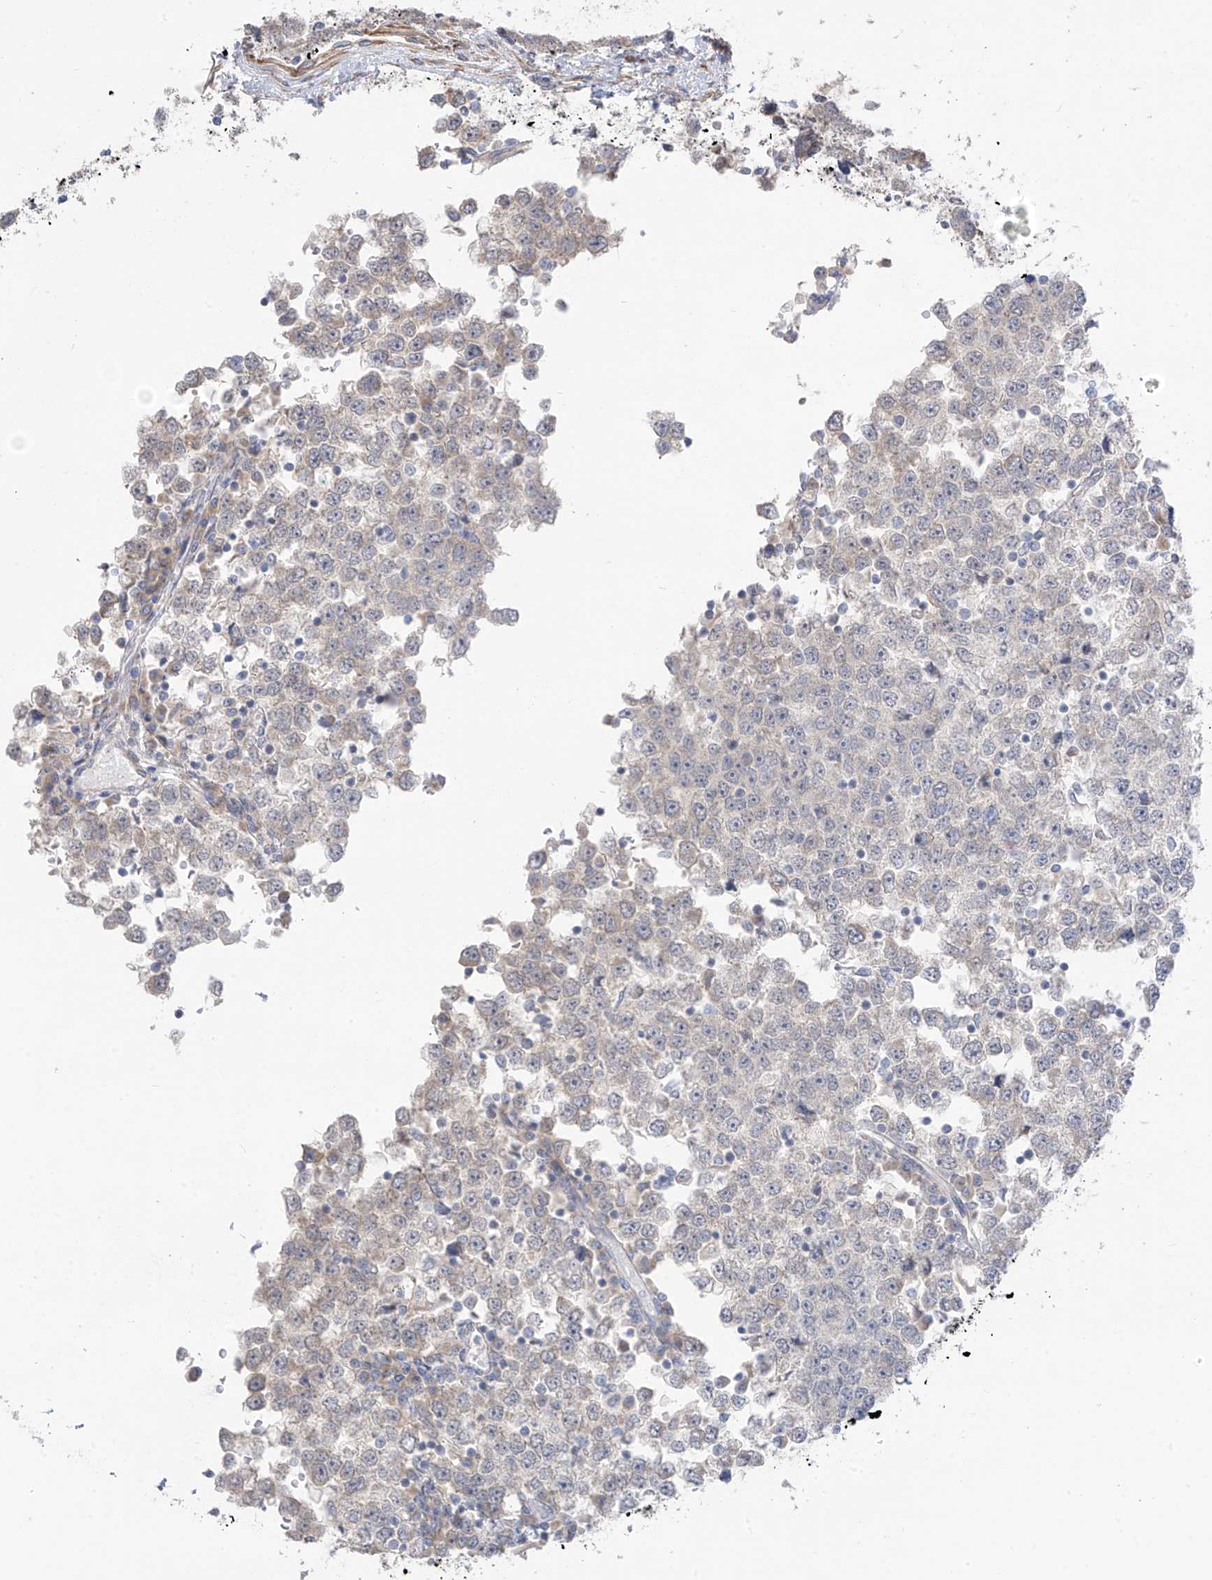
{"staining": {"intensity": "weak", "quantity": "<25%", "location": "cytoplasmic/membranous"}, "tissue": "testis cancer", "cell_type": "Tumor cells", "image_type": "cancer", "snomed": [{"axis": "morphology", "description": "Seminoma, NOS"}, {"axis": "topography", "description": "Testis"}], "caption": "High power microscopy micrograph of an immunohistochemistry micrograph of testis seminoma, revealing no significant expression in tumor cells. (DAB immunohistochemistry with hematoxylin counter stain).", "gene": "NALCN", "patient": {"sex": "male", "age": 65}}